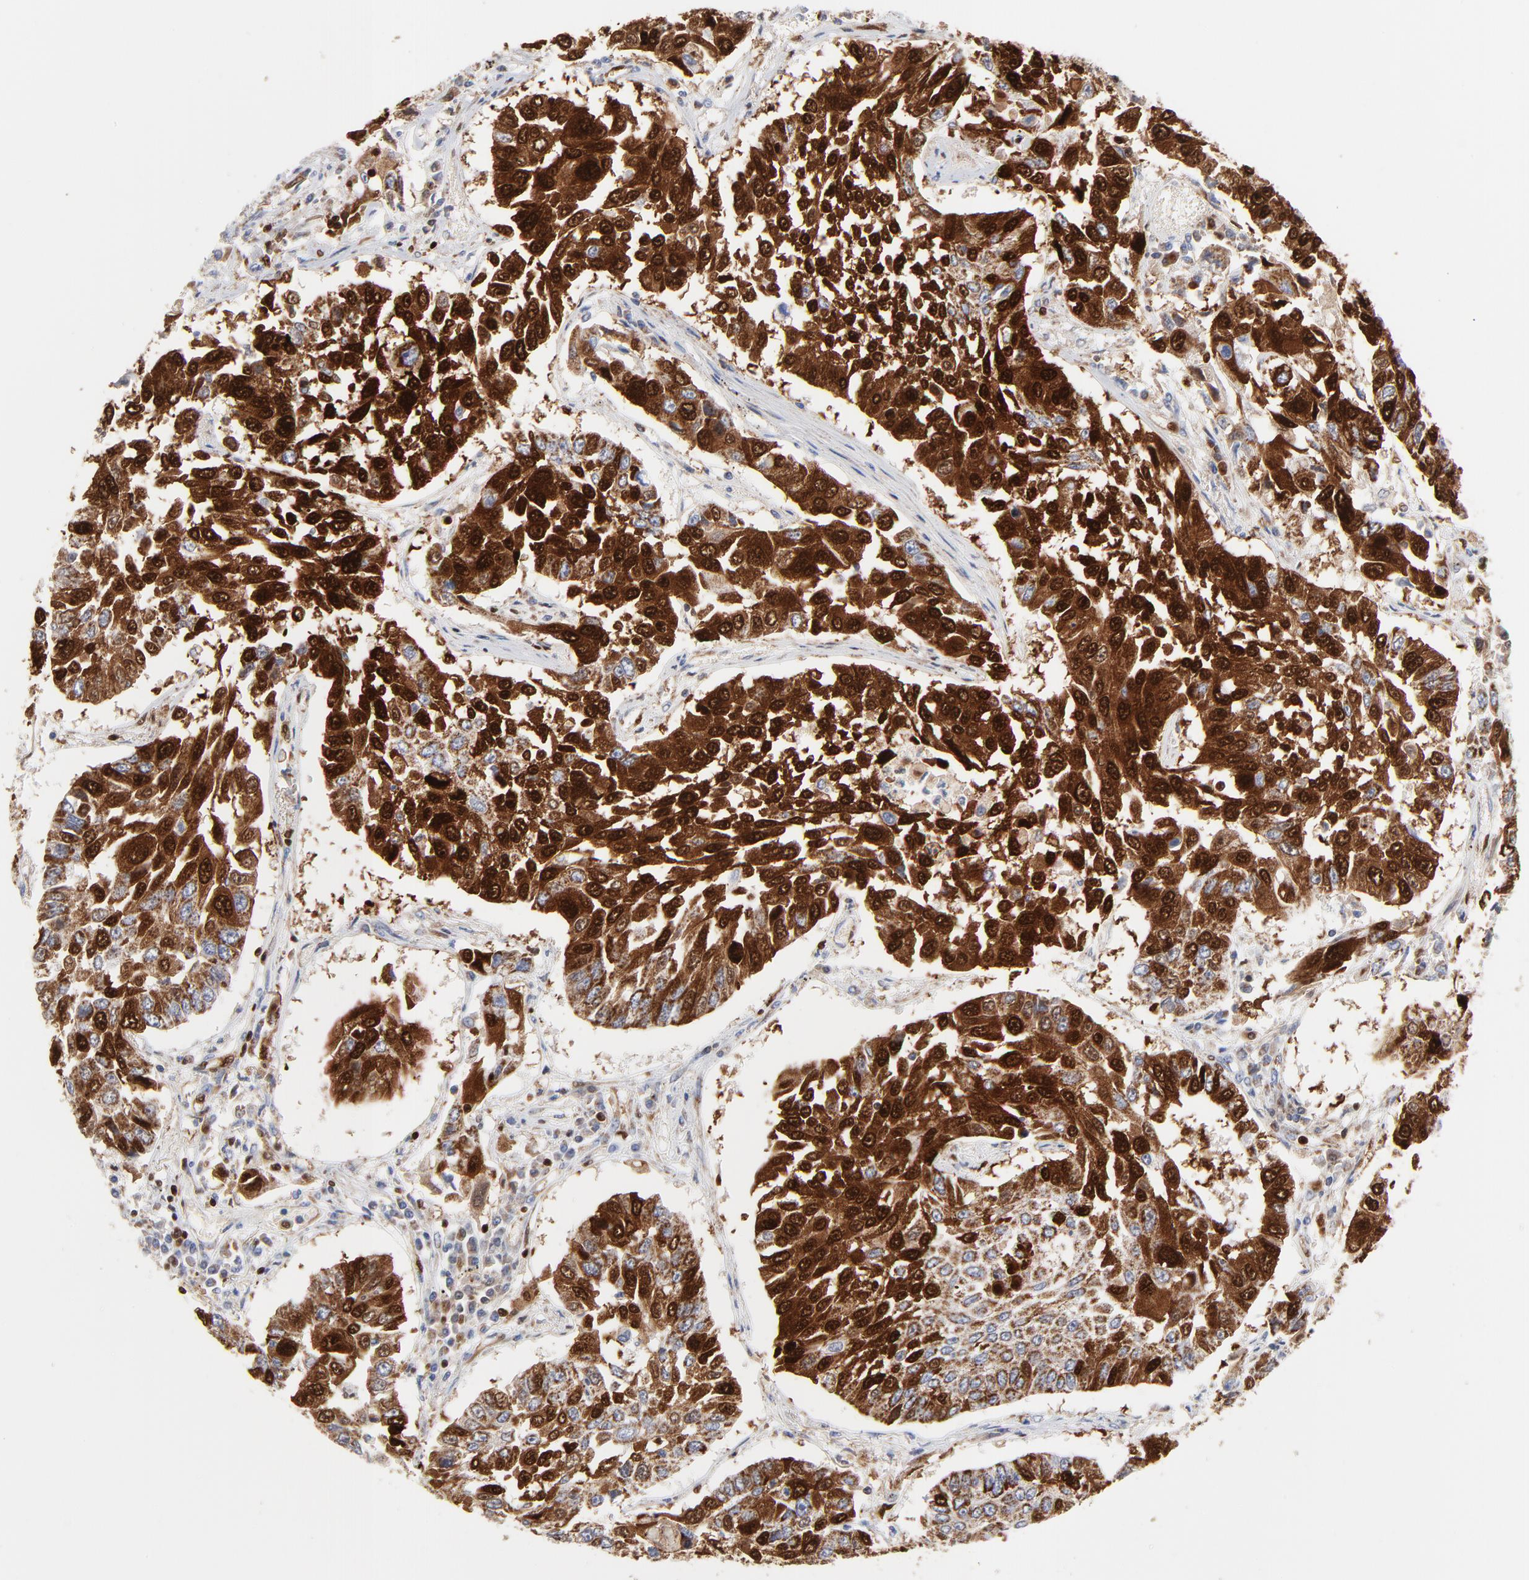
{"staining": {"intensity": "strong", "quantity": ">75%", "location": "cytoplasmic/membranous,nuclear"}, "tissue": "lung cancer", "cell_type": "Tumor cells", "image_type": "cancer", "snomed": [{"axis": "morphology", "description": "Squamous cell carcinoma, NOS"}, {"axis": "topography", "description": "Lung"}], "caption": "Immunohistochemistry (IHC) photomicrograph of squamous cell carcinoma (lung) stained for a protein (brown), which displays high levels of strong cytoplasmic/membranous and nuclear staining in about >75% of tumor cells.", "gene": "DIABLO", "patient": {"sex": "male", "age": 71}}